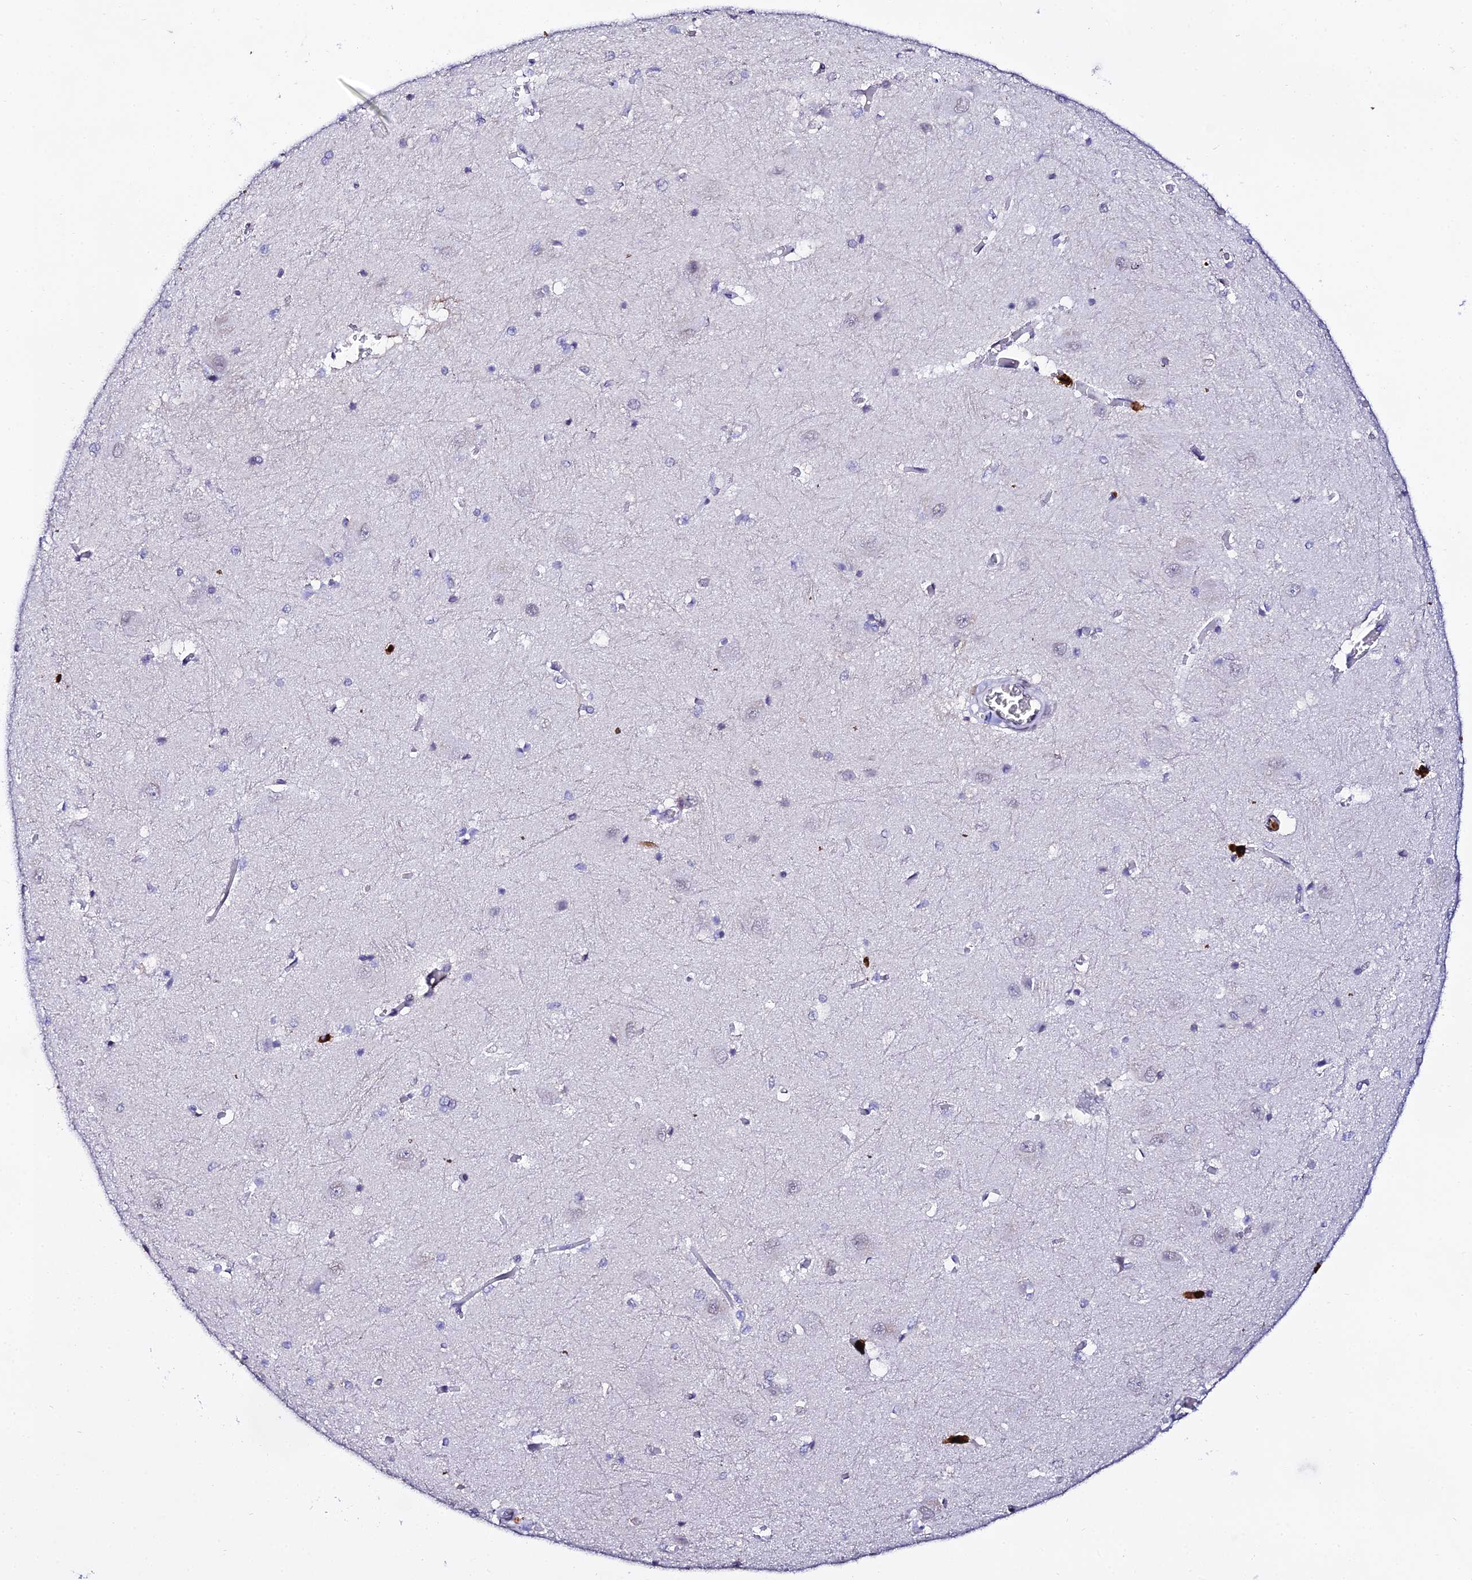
{"staining": {"intensity": "moderate", "quantity": "<25%", "location": "nuclear"}, "tissue": "caudate", "cell_type": "Glial cells", "image_type": "normal", "snomed": [{"axis": "morphology", "description": "Normal tissue, NOS"}, {"axis": "topography", "description": "Lateral ventricle wall"}], "caption": "IHC of normal human caudate demonstrates low levels of moderate nuclear staining in about <25% of glial cells. The staining was performed using DAB (3,3'-diaminobenzidine) to visualize the protein expression in brown, while the nuclei were stained in blue with hematoxylin (Magnification: 20x).", "gene": "MCM10", "patient": {"sex": "male", "age": 37}}